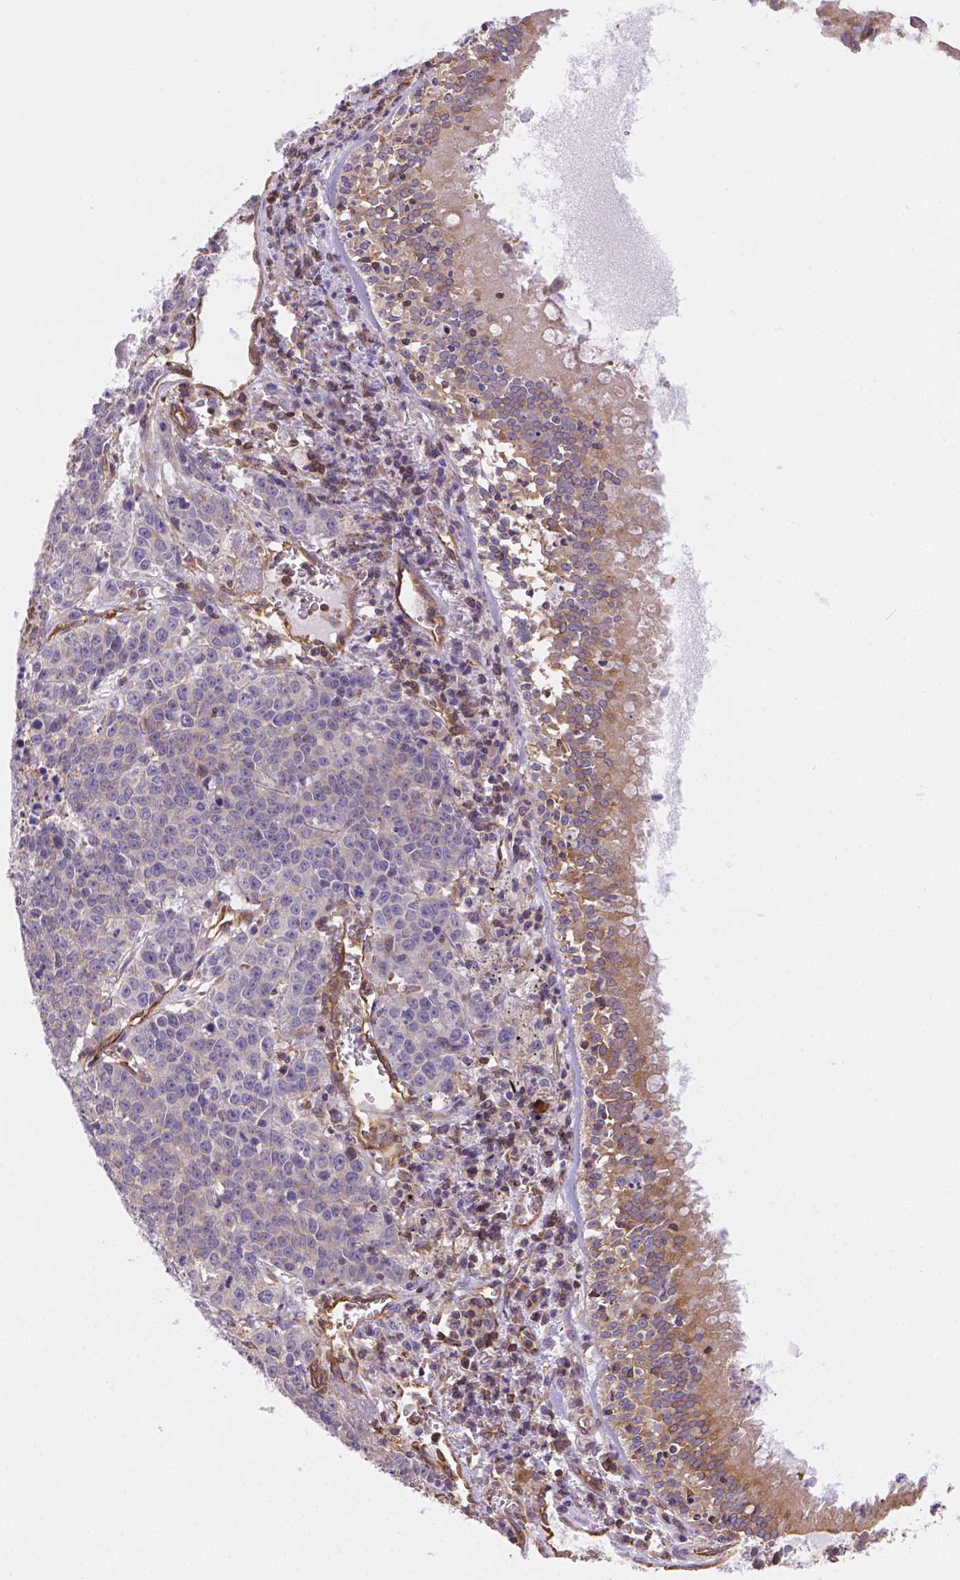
{"staining": {"intensity": "weak", "quantity": "25%-75%", "location": "cytoplasmic/membranous"}, "tissue": "lung cancer", "cell_type": "Tumor cells", "image_type": "cancer", "snomed": [{"axis": "morphology", "description": "Squamous cell carcinoma, NOS"}, {"axis": "morphology", "description": "Squamous cell carcinoma, metastatic, NOS"}, {"axis": "topography", "description": "Lung"}, {"axis": "topography", "description": "Pleura, NOS"}], "caption": "Lung metastatic squamous cell carcinoma stained for a protein displays weak cytoplasmic/membranous positivity in tumor cells.", "gene": "DMWD", "patient": {"sex": "male", "age": 72}}